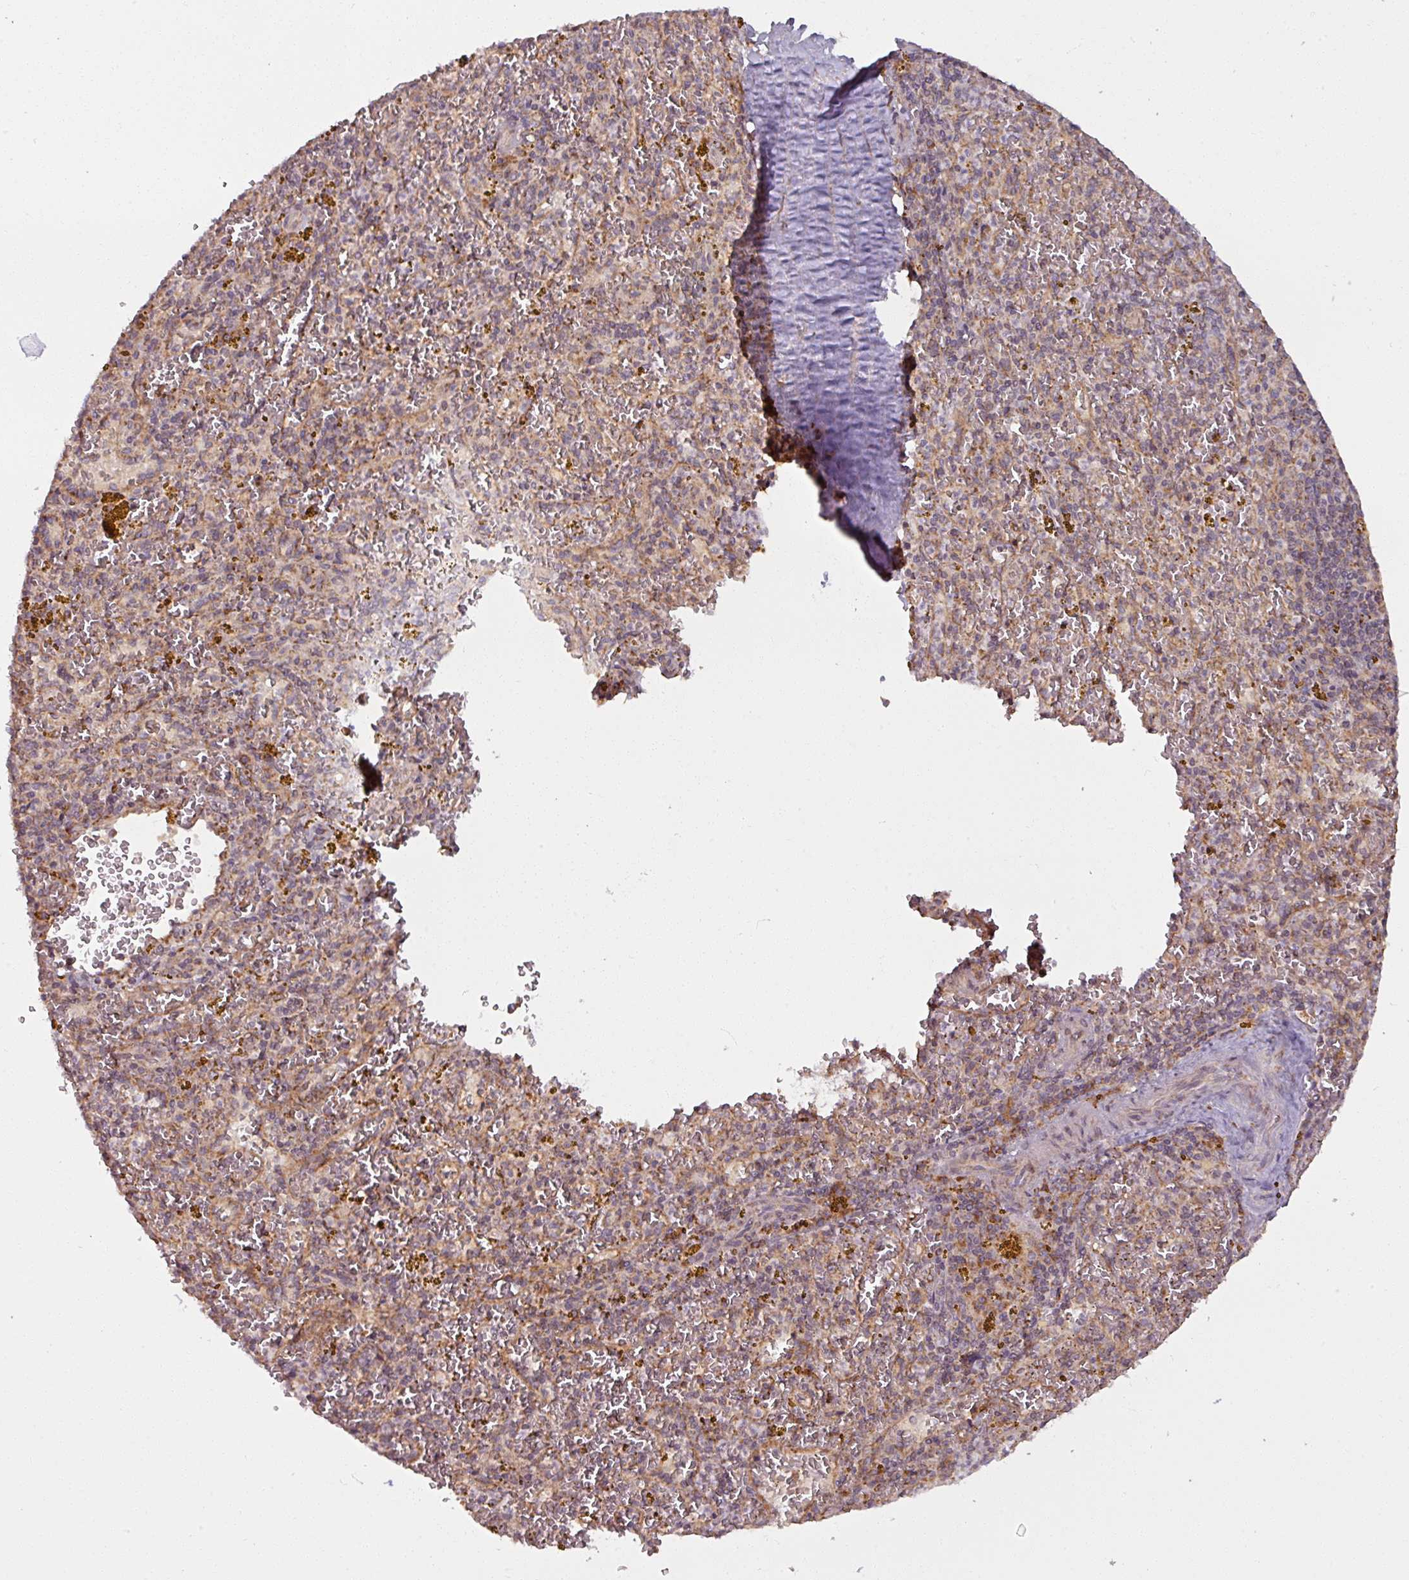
{"staining": {"intensity": "moderate", "quantity": "<25%", "location": "cytoplasmic/membranous"}, "tissue": "spleen", "cell_type": "Cells in red pulp", "image_type": "normal", "snomed": [{"axis": "morphology", "description": "Normal tissue, NOS"}, {"axis": "topography", "description": "Spleen"}], "caption": "DAB (3,3'-diaminobenzidine) immunohistochemical staining of unremarkable spleen reveals moderate cytoplasmic/membranous protein staining in about <25% of cells in red pulp.", "gene": "MAGT1", "patient": {"sex": "male", "age": 57}}